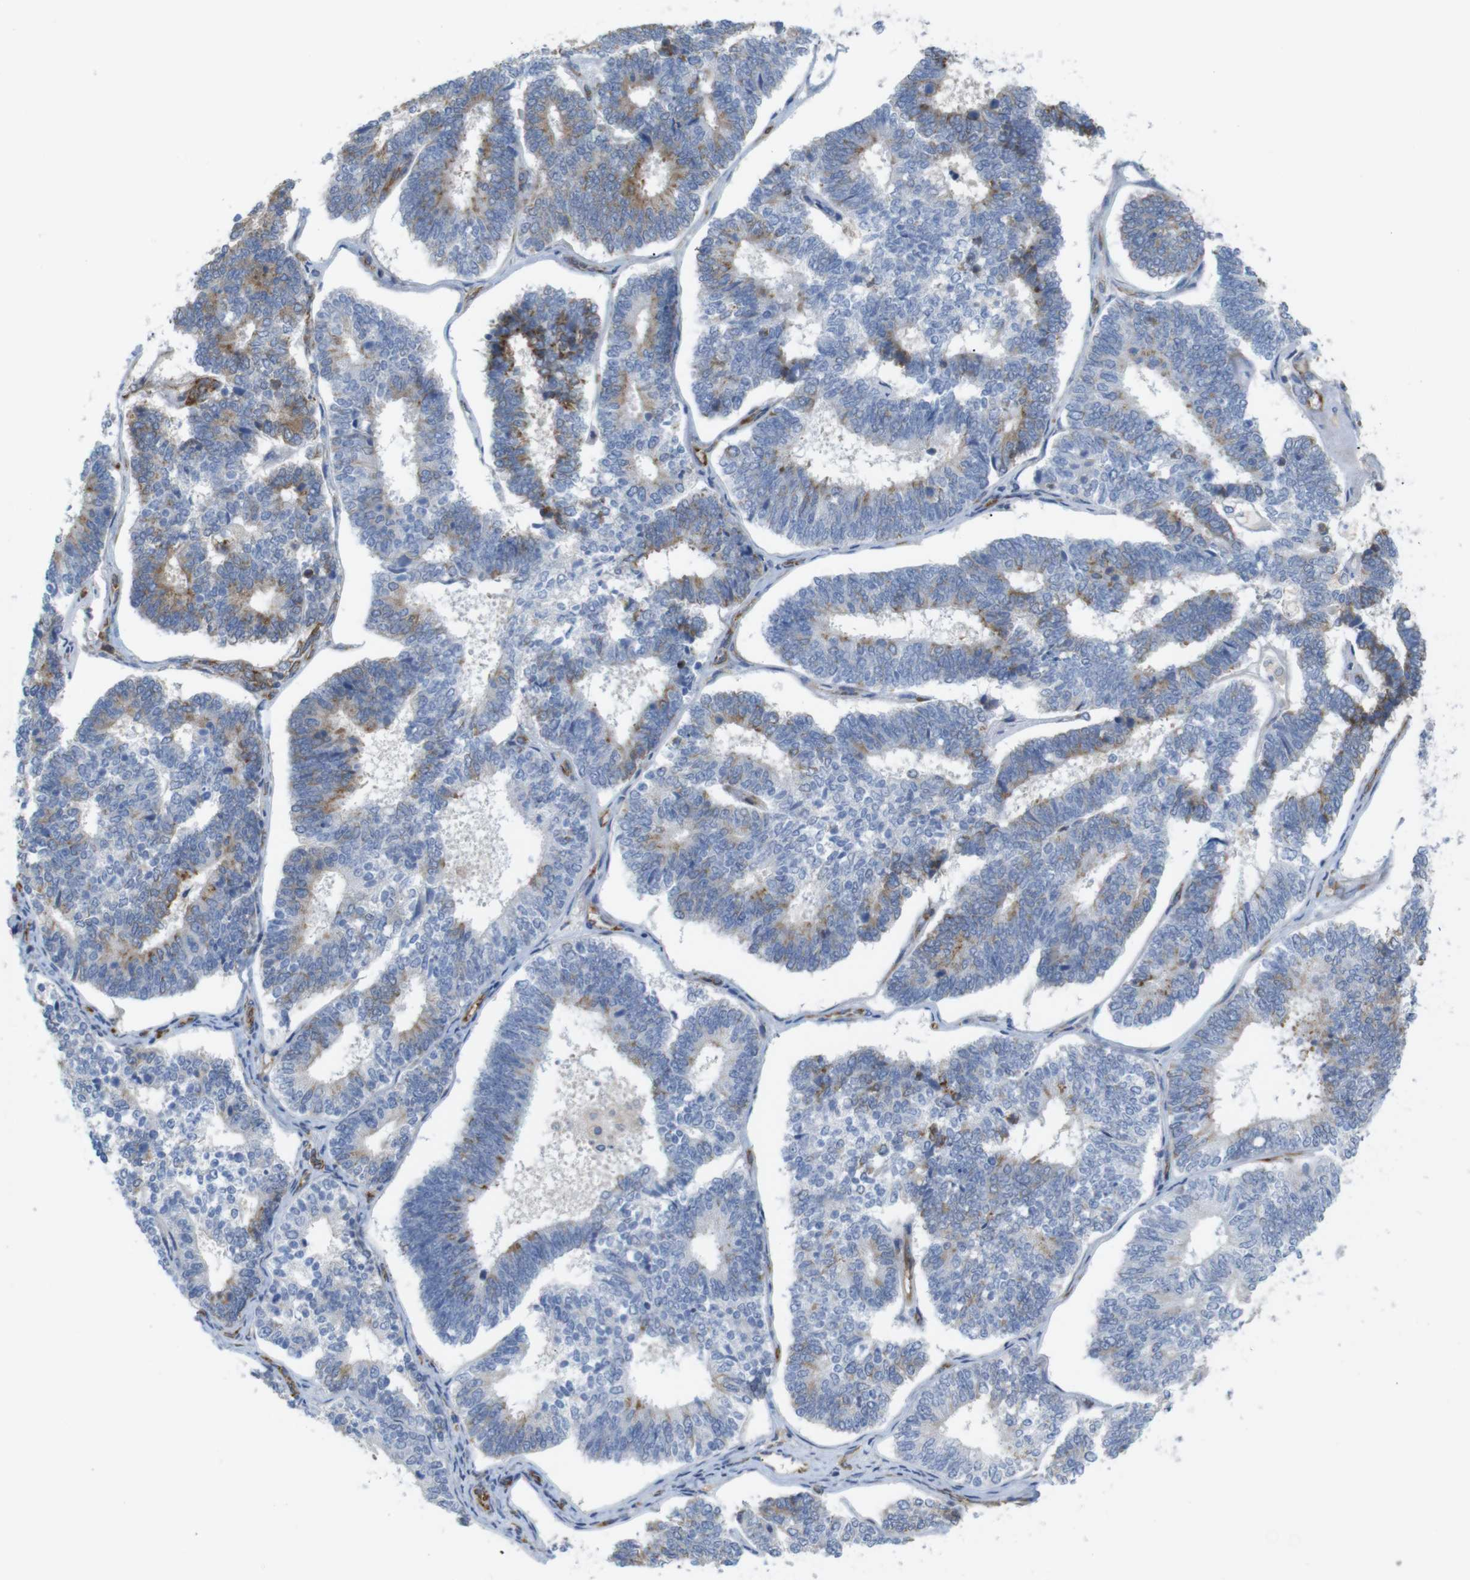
{"staining": {"intensity": "moderate", "quantity": "<25%", "location": "cytoplasmic/membranous"}, "tissue": "endometrial cancer", "cell_type": "Tumor cells", "image_type": "cancer", "snomed": [{"axis": "morphology", "description": "Adenocarcinoma, NOS"}, {"axis": "topography", "description": "Endometrium"}], "caption": "Human endometrial cancer (adenocarcinoma) stained for a protein (brown) displays moderate cytoplasmic/membranous positive staining in approximately <25% of tumor cells.", "gene": "PCNX2", "patient": {"sex": "female", "age": 70}}